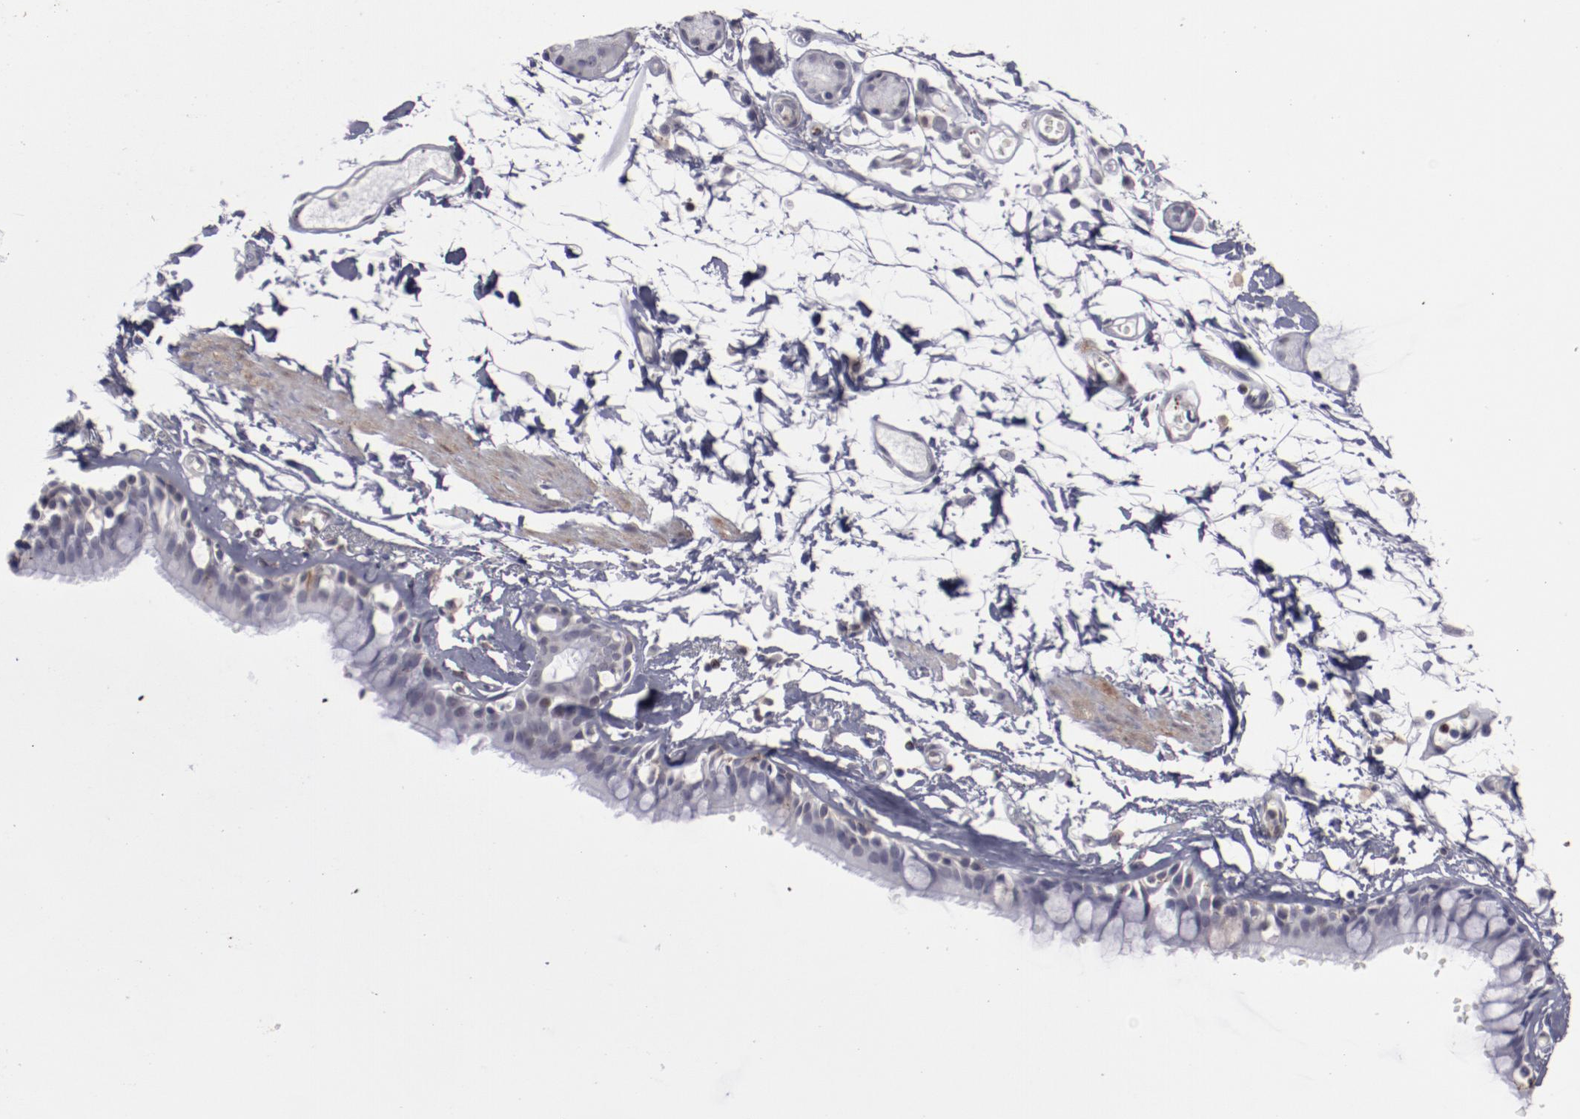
{"staining": {"intensity": "negative", "quantity": "none", "location": "none"}, "tissue": "bronchus", "cell_type": "Respiratory epithelial cells", "image_type": "normal", "snomed": [{"axis": "morphology", "description": "Normal tissue, NOS"}, {"axis": "topography", "description": "Bronchus"}, {"axis": "topography", "description": "Lung"}], "caption": "An image of bronchus stained for a protein demonstrates no brown staining in respiratory epithelial cells.", "gene": "LEF1", "patient": {"sex": "female", "age": 56}}